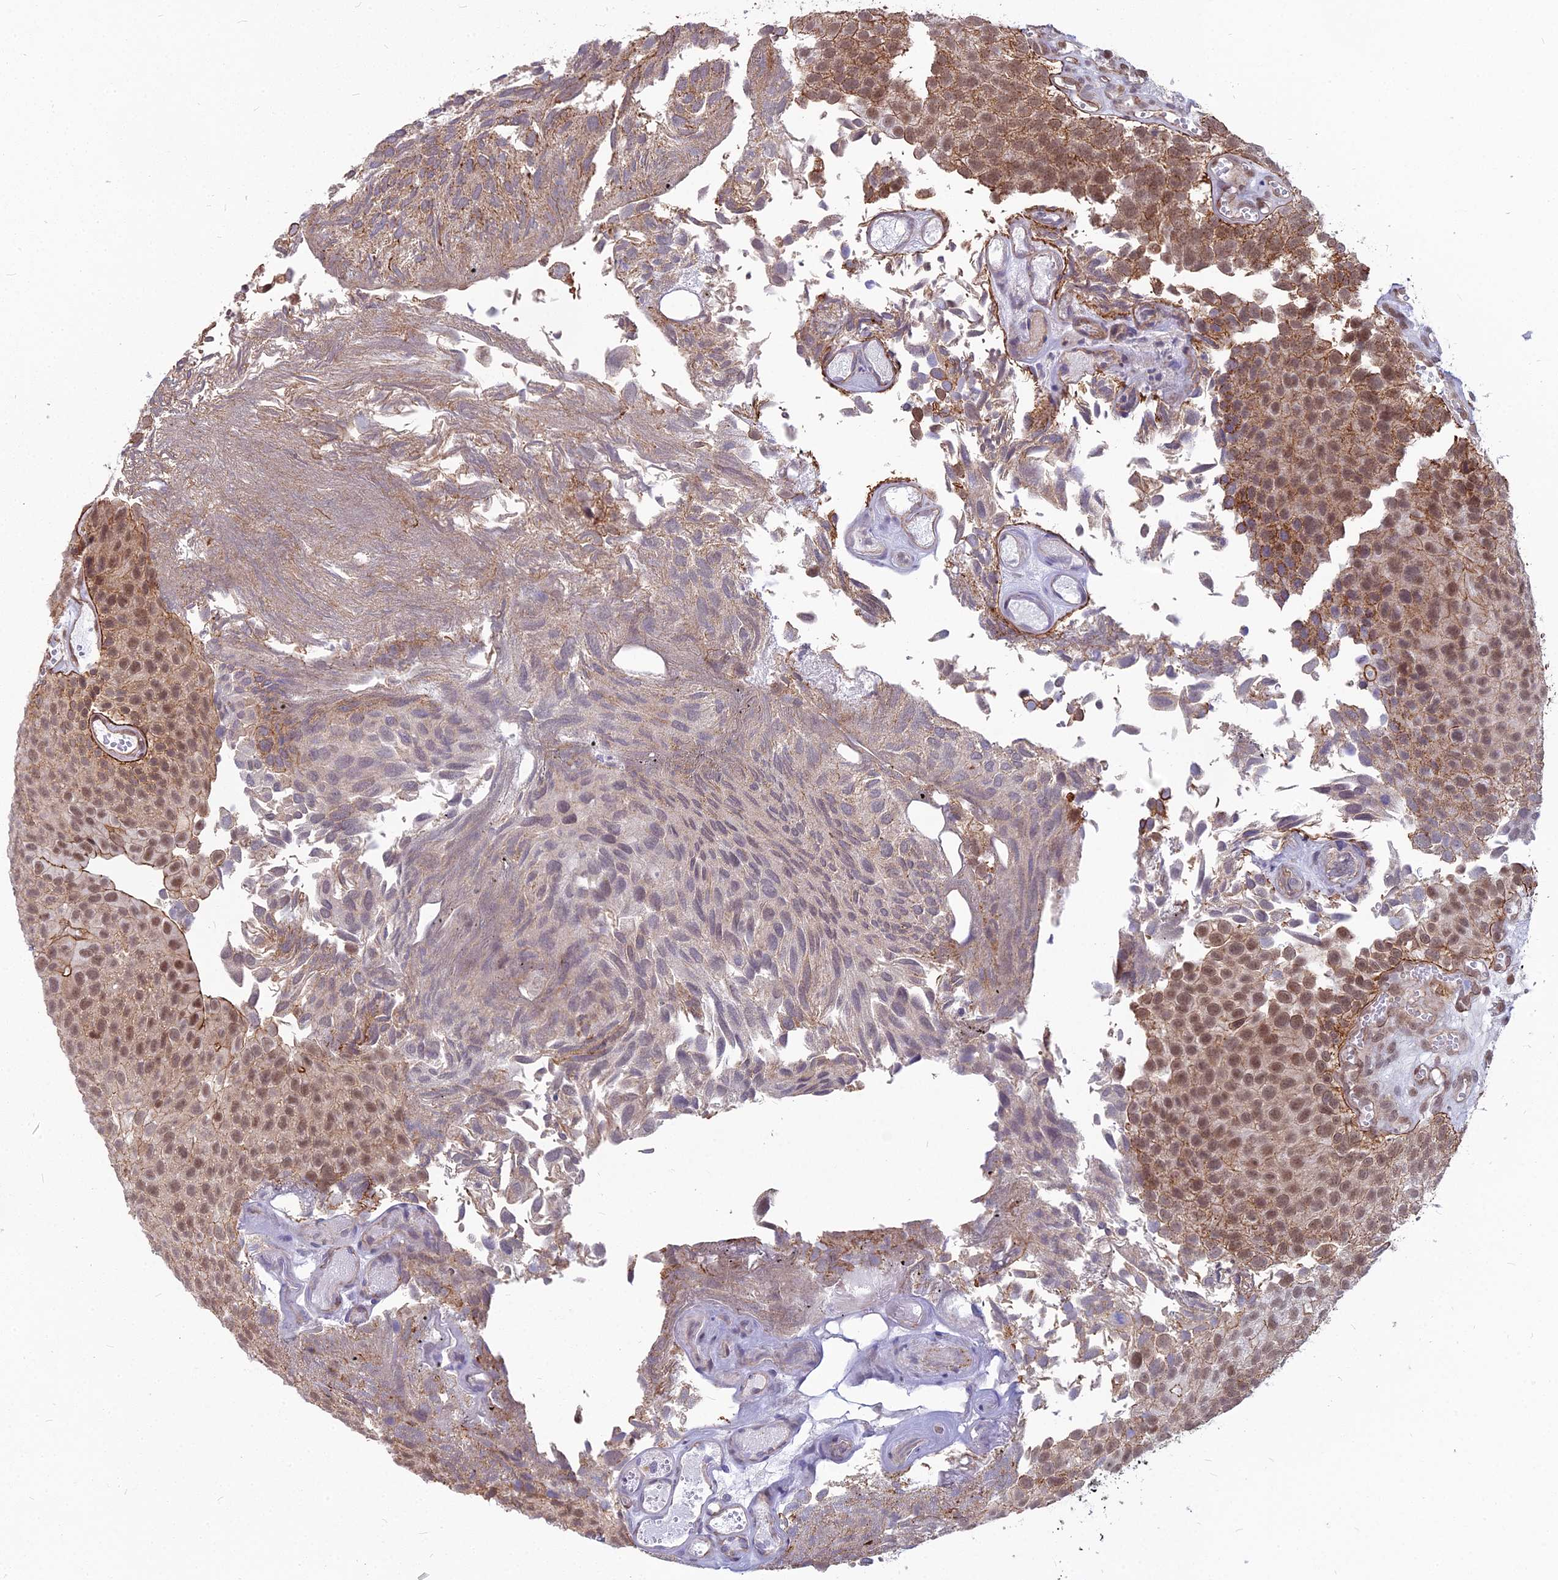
{"staining": {"intensity": "moderate", "quantity": ">75%", "location": "nuclear"}, "tissue": "urothelial cancer", "cell_type": "Tumor cells", "image_type": "cancer", "snomed": [{"axis": "morphology", "description": "Urothelial carcinoma, Low grade"}, {"axis": "topography", "description": "Urinary bladder"}], "caption": "Moderate nuclear staining for a protein is identified in about >75% of tumor cells of low-grade urothelial carcinoma using immunohistochemistry.", "gene": "YJU2", "patient": {"sex": "male", "age": 89}}